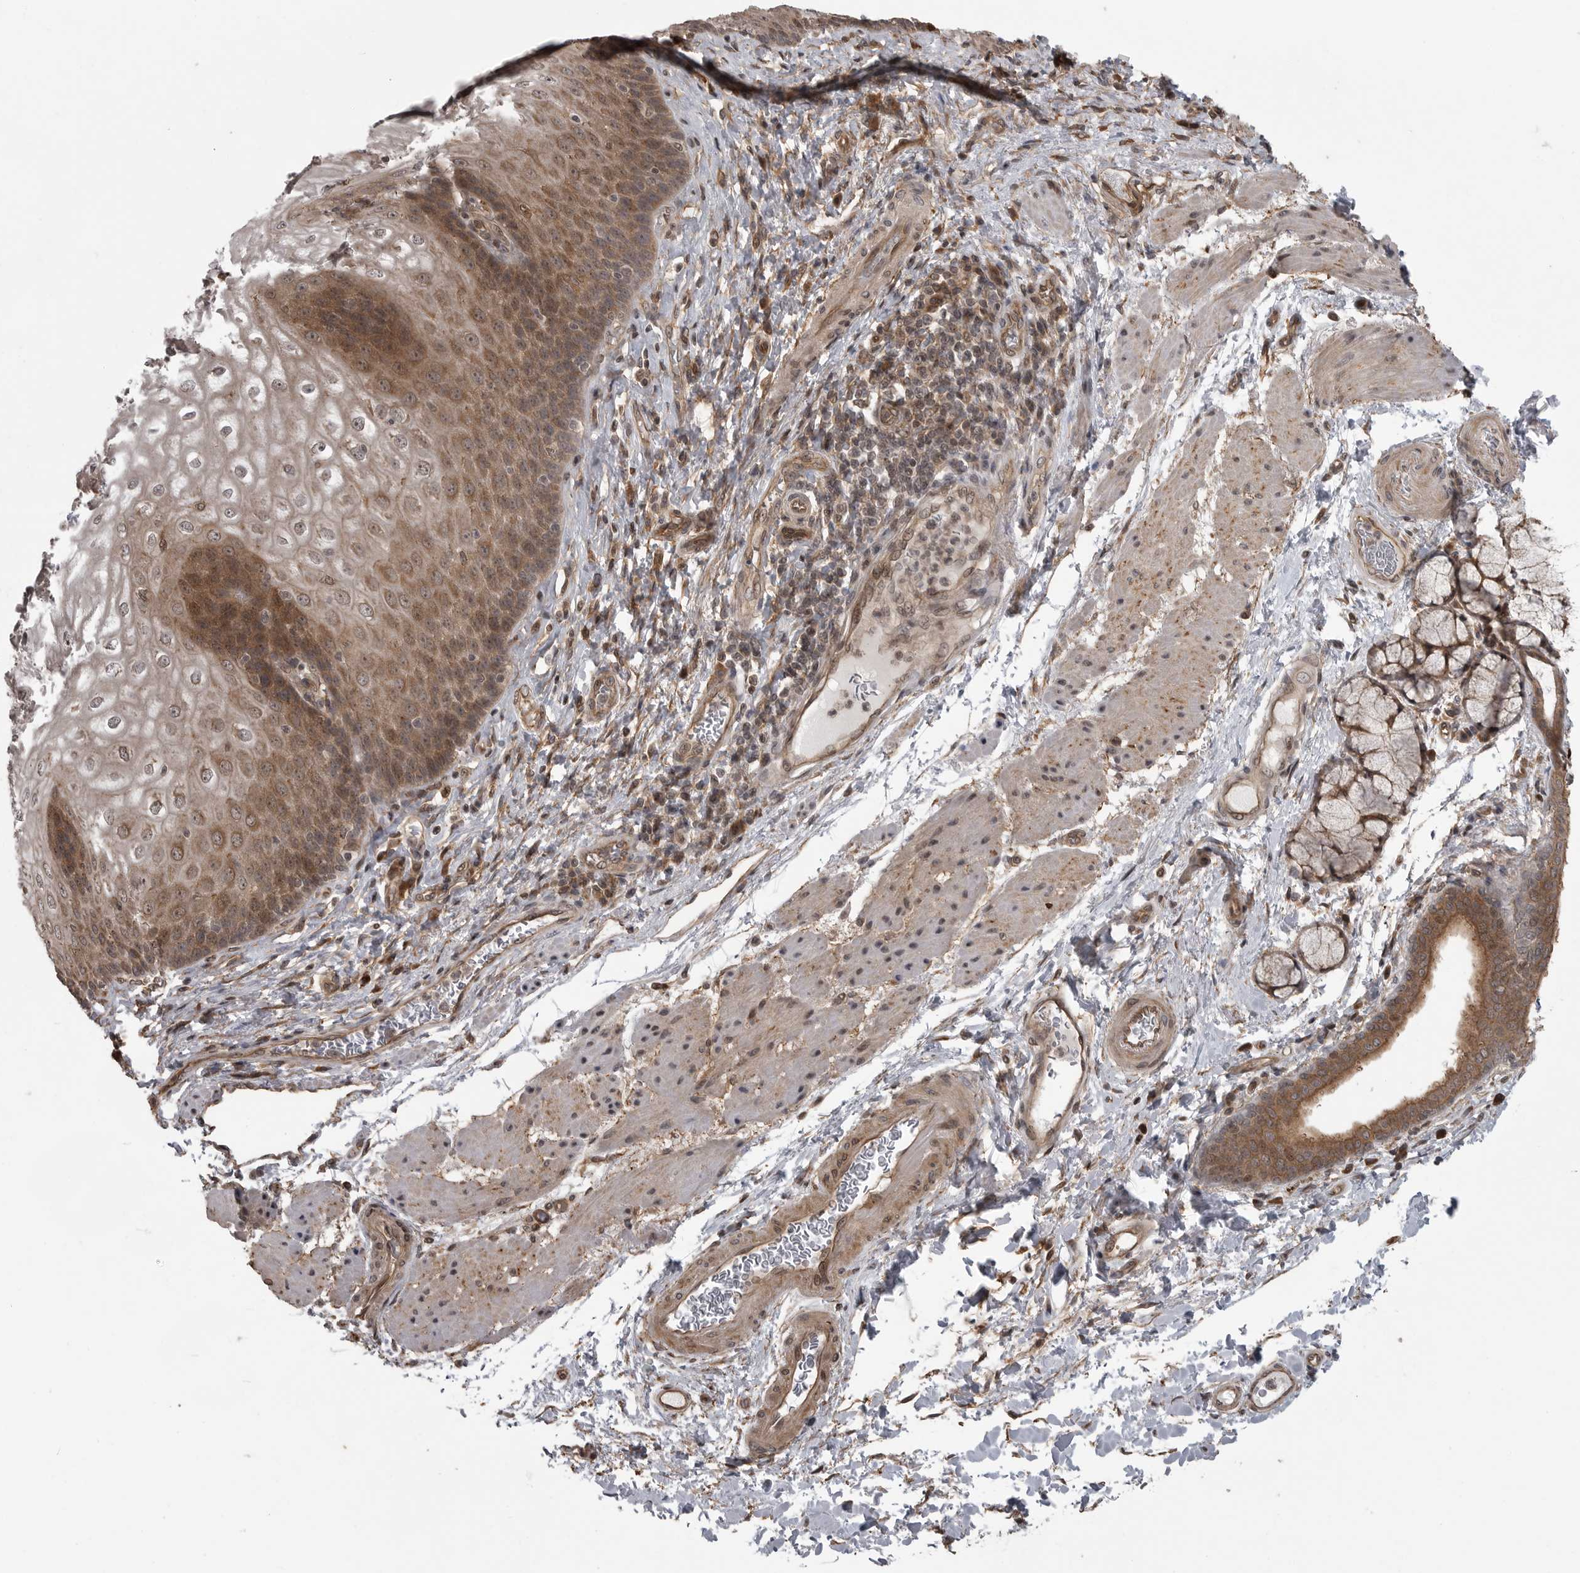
{"staining": {"intensity": "moderate", "quantity": ">75%", "location": "cytoplasmic/membranous"}, "tissue": "esophagus", "cell_type": "Squamous epithelial cells", "image_type": "normal", "snomed": [{"axis": "morphology", "description": "Normal tissue, NOS"}, {"axis": "topography", "description": "Esophagus"}], "caption": "IHC (DAB) staining of unremarkable esophagus exhibits moderate cytoplasmic/membranous protein positivity in about >75% of squamous epithelial cells.", "gene": "DNAJC8", "patient": {"sex": "male", "age": 54}}